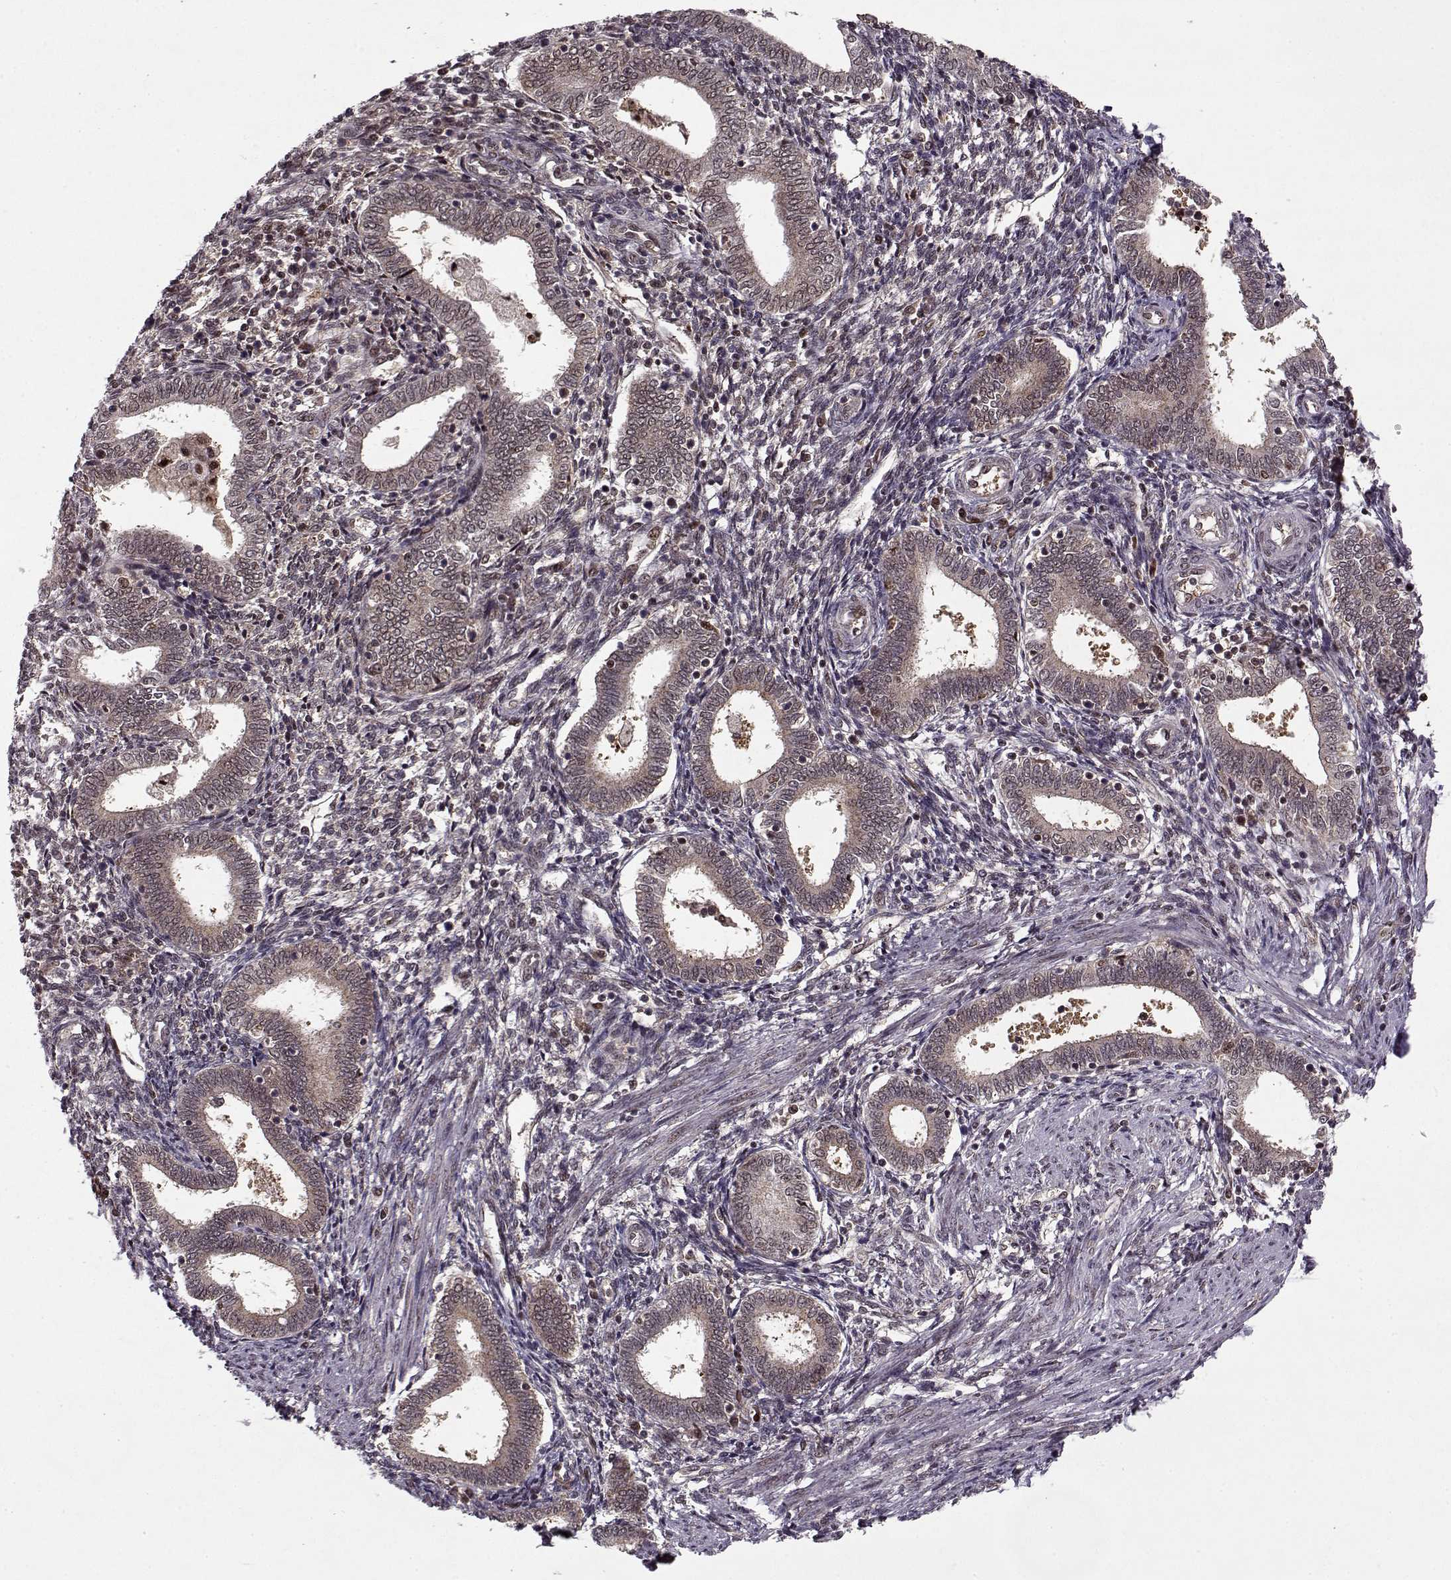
{"staining": {"intensity": "weak", "quantity": "25%-75%", "location": "cytoplasmic/membranous"}, "tissue": "endometrium", "cell_type": "Cells in endometrial stroma", "image_type": "normal", "snomed": [{"axis": "morphology", "description": "Normal tissue, NOS"}, {"axis": "topography", "description": "Endometrium"}], "caption": "Immunohistochemical staining of unremarkable endometrium exhibits 25%-75% levels of weak cytoplasmic/membranous protein expression in approximately 25%-75% of cells in endometrial stroma.", "gene": "PSMA7", "patient": {"sex": "female", "age": 42}}